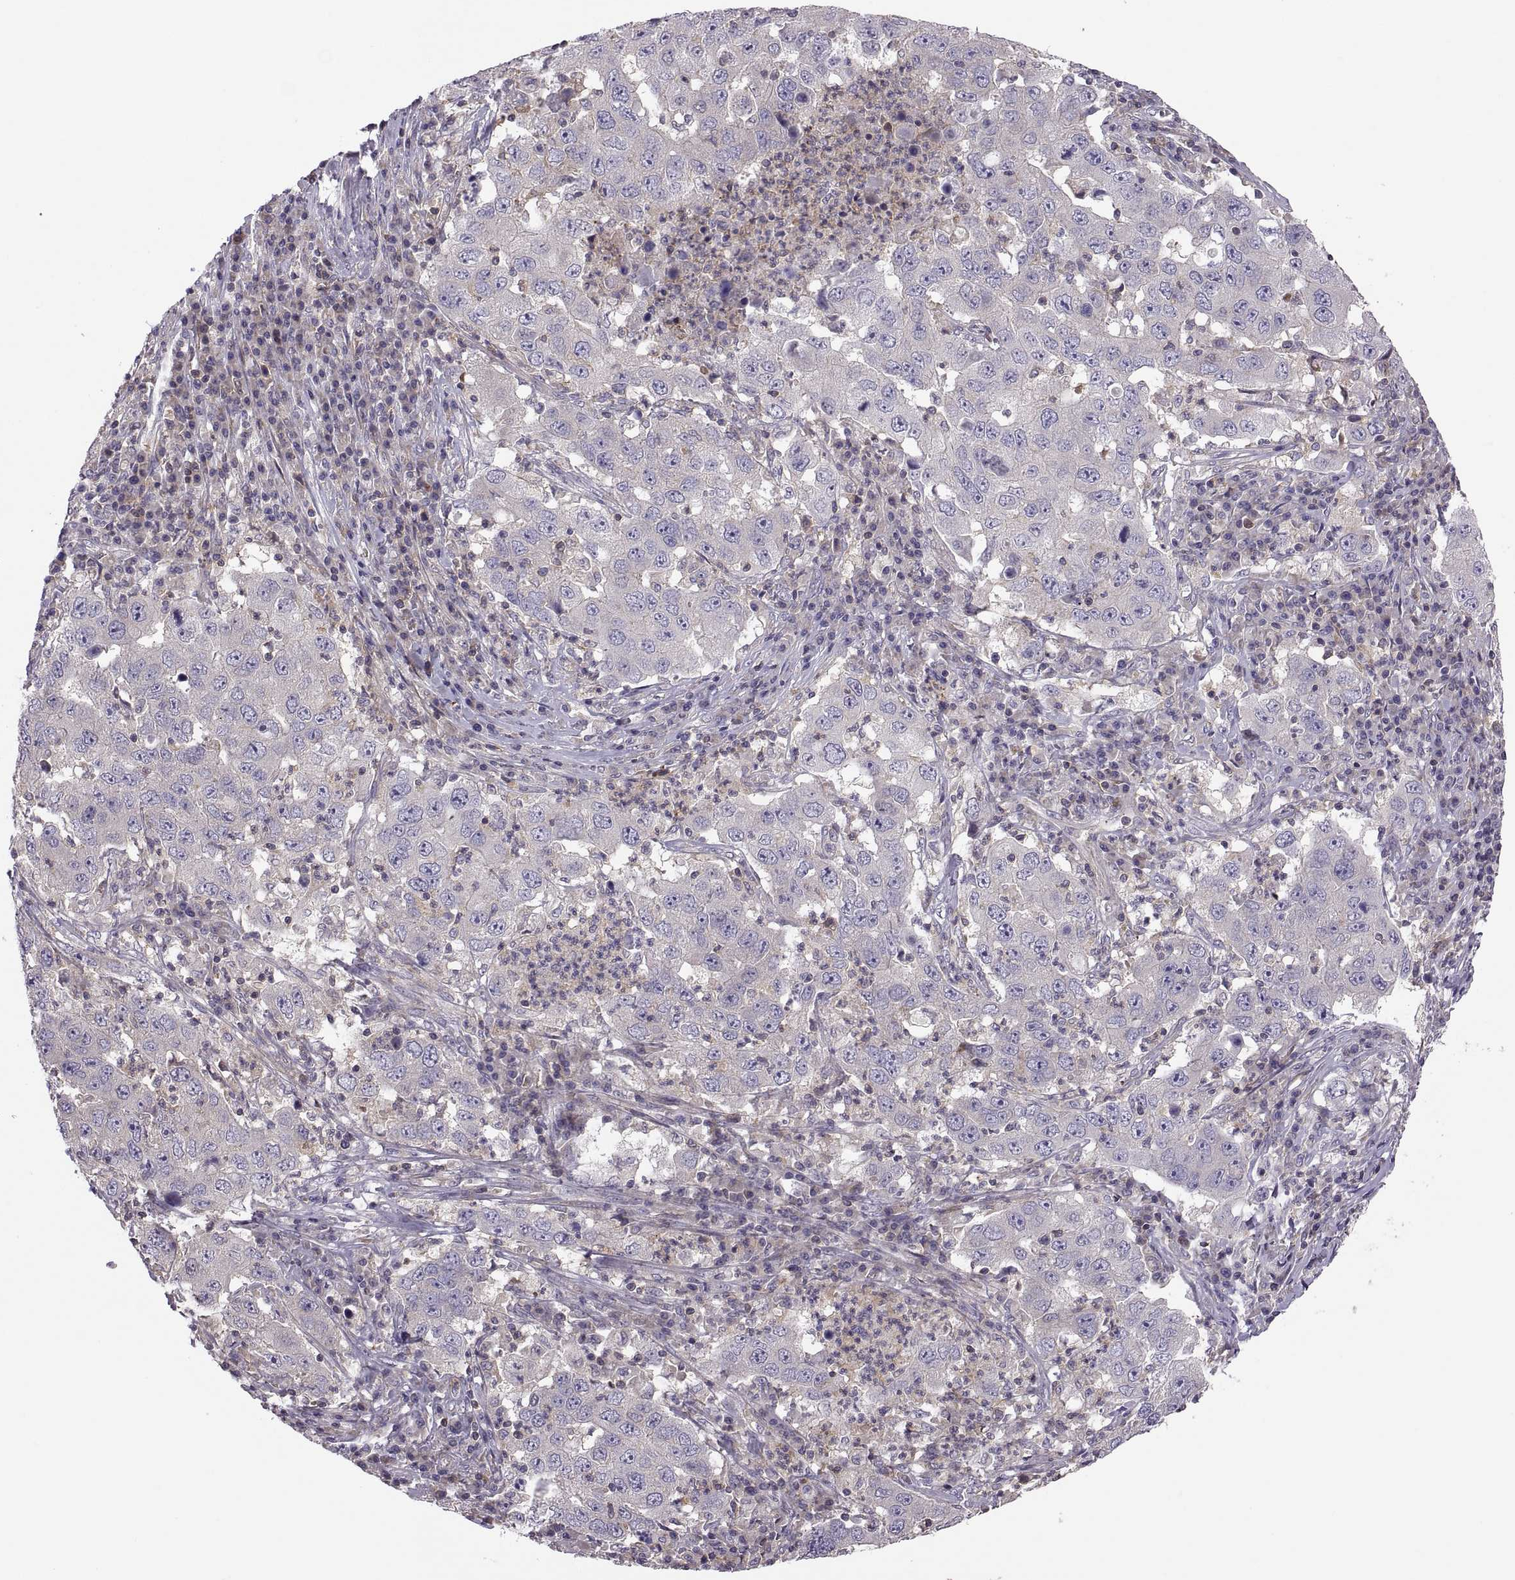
{"staining": {"intensity": "negative", "quantity": "none", "location": "none"}, "tissue": "lung cancer", "cell_type": "Tumor cells", "image_type": "cancer", "snomed": [{"axis": "morphology", "description": "Adenocarcinoma, NOS"}, {"axis": "topography", "description": "Lung"}], "caption": "Lung cancer was stained to show a protein in brown. There is no significant staining in tumor cells. (Stains: DAB IHC with hematoxylin counter stain, Microscopy: brightfield microscopy at high magnification).", "gene": "SPATA32", "patient": {"sex": "male", "age": 73}}